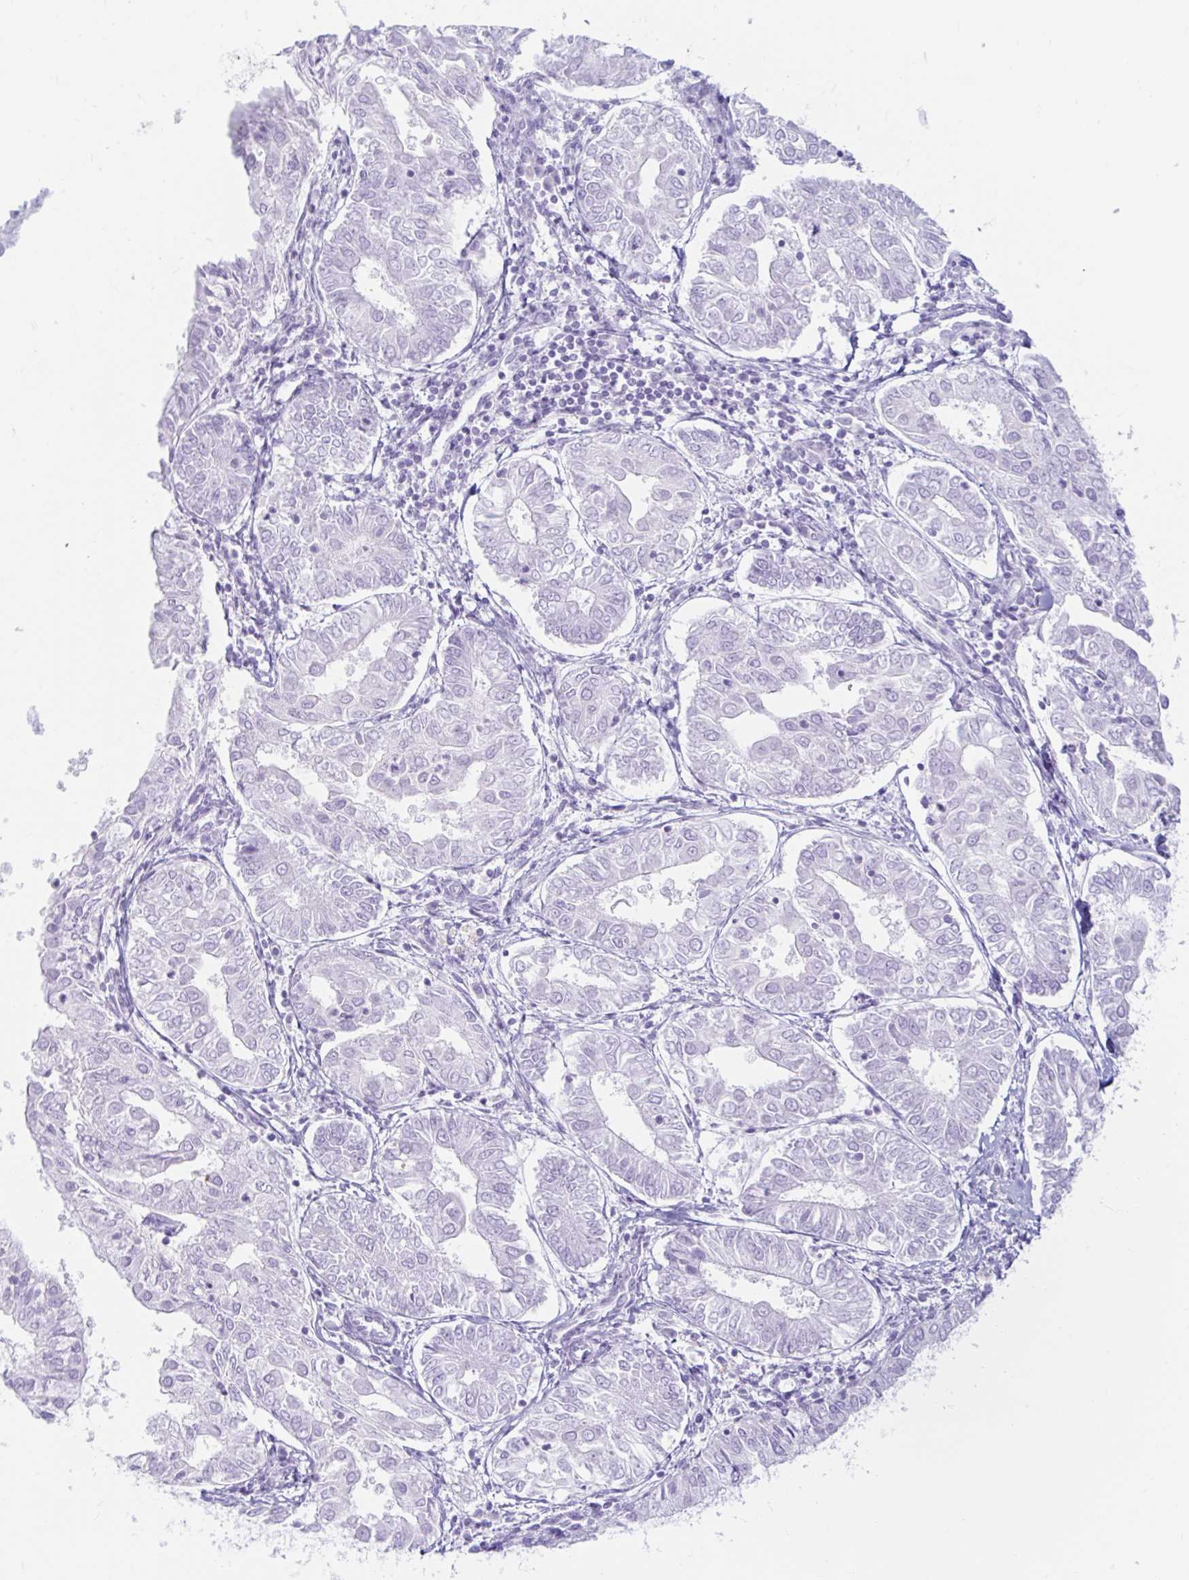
{"staining": {"intensity": "negative", "quantity": "none", "location": "none"}, "tissue": "endometrial cancer", "cell_type": "Tumor cells", "image_type": "cancer", "snomed": [{"axis": "morphology", "description": "Adenocarcinoma, NOS"}, {"axis": "topography", "description": "Endometrium"}], "caption": "Tumor cells show no significant protein positivity in adenocarcinoma (endometrial). (DAB (3,3'-diaminobenzidine) IHC visualized using brightfield microscopy, high magnification).", "gene": "ERICH6", "patient": {"sex": "female", "age": 68}}